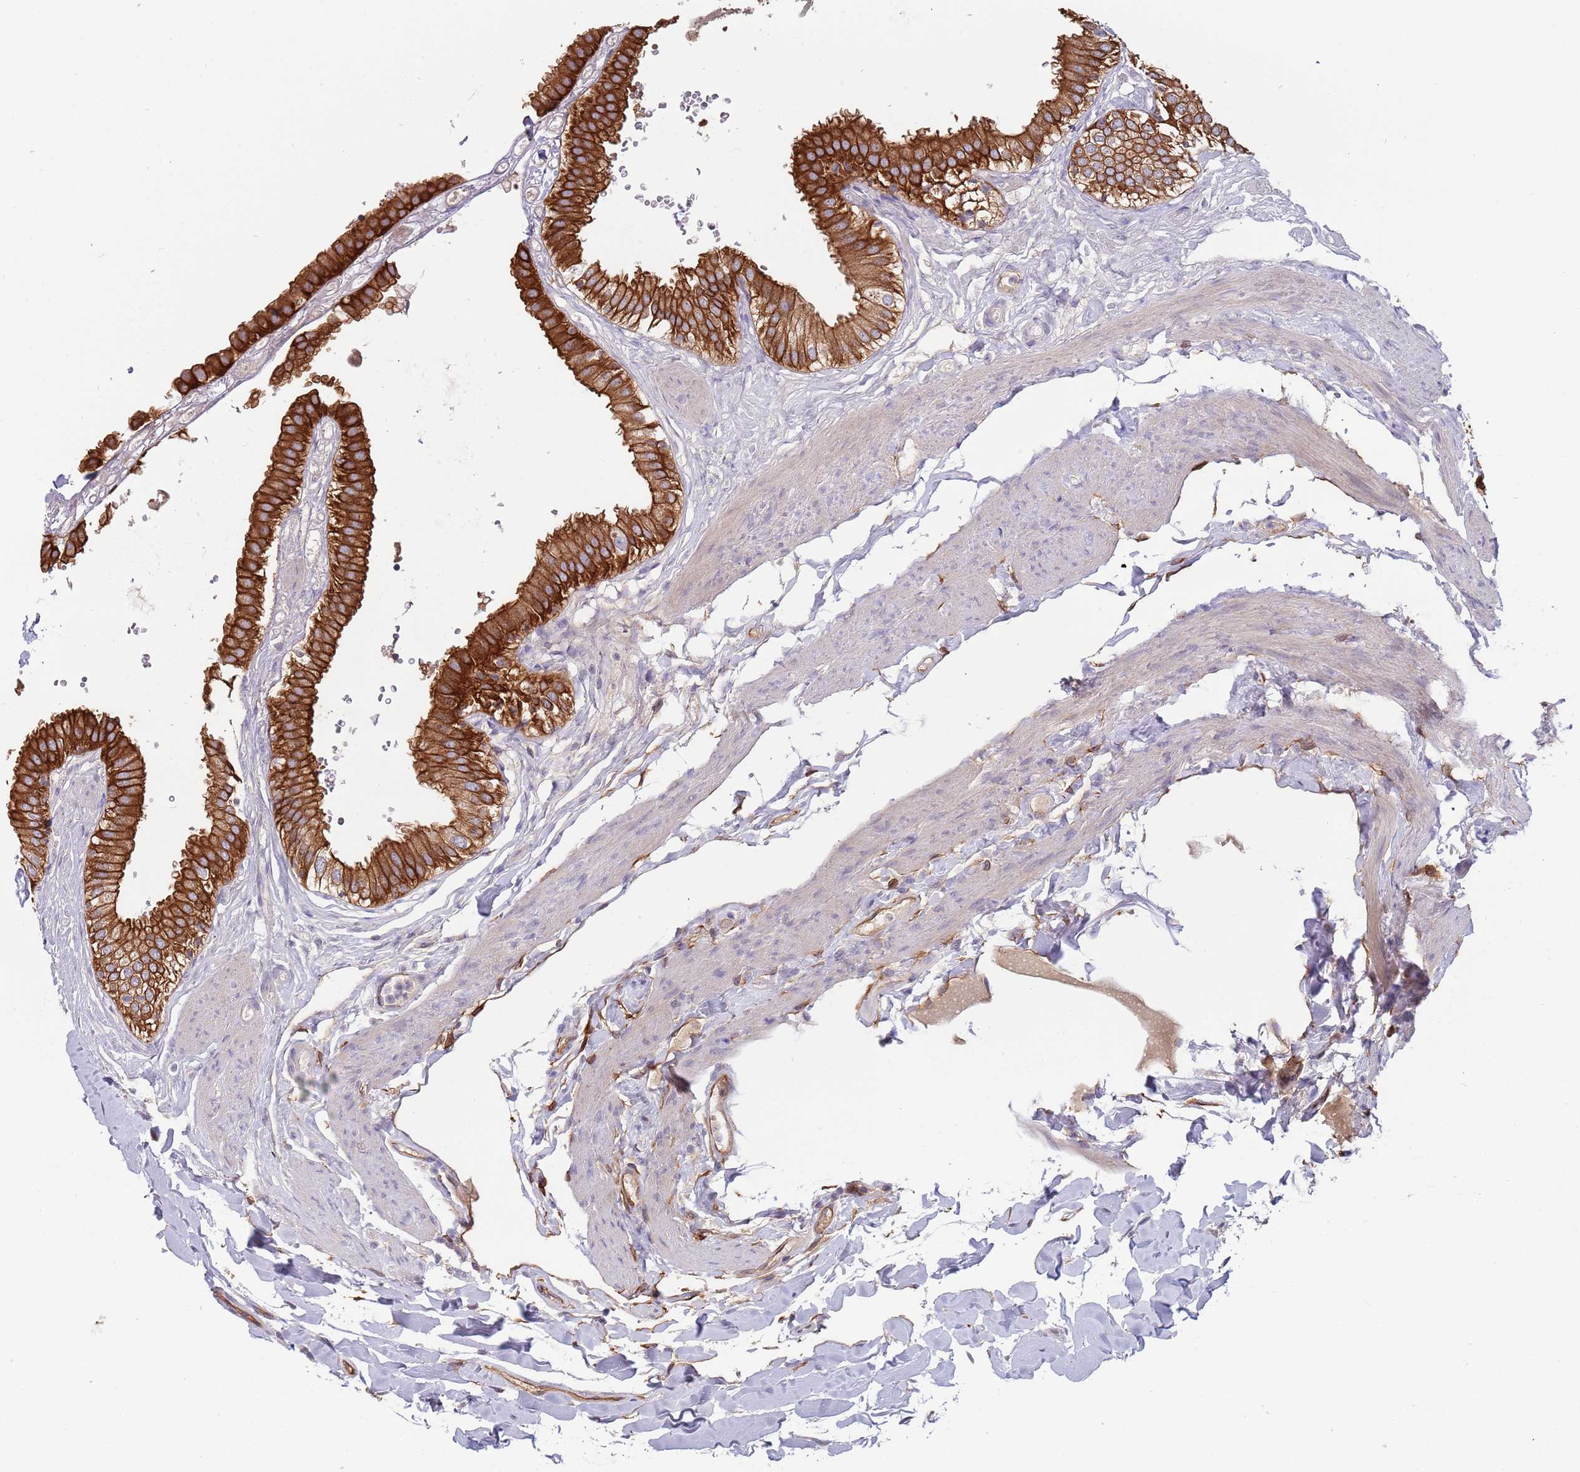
{"staining": {"intensity": "strong", "quantity": ">75%", "location": "cytoplasmic/membranous"}, "tissue": "gallbladder", "cell_type": "Glandular cells", "image_type": "normal", "snomed": [{"axis": "morphology", "description": "Normal tissue, NOS"}, {"axis": "topography", "description": "Gallbladder"}], "caption": "Unremarkable gallbladder exhibits strong cytoplasmic/membranous positivity in approximately >75% of glandular cells, visualized by immunohistochemistry. (DAB IHC with brightfield microscopy, high magnification).", "gene": "GSDMD", "patient": {"sex": "female", "age": 61}}